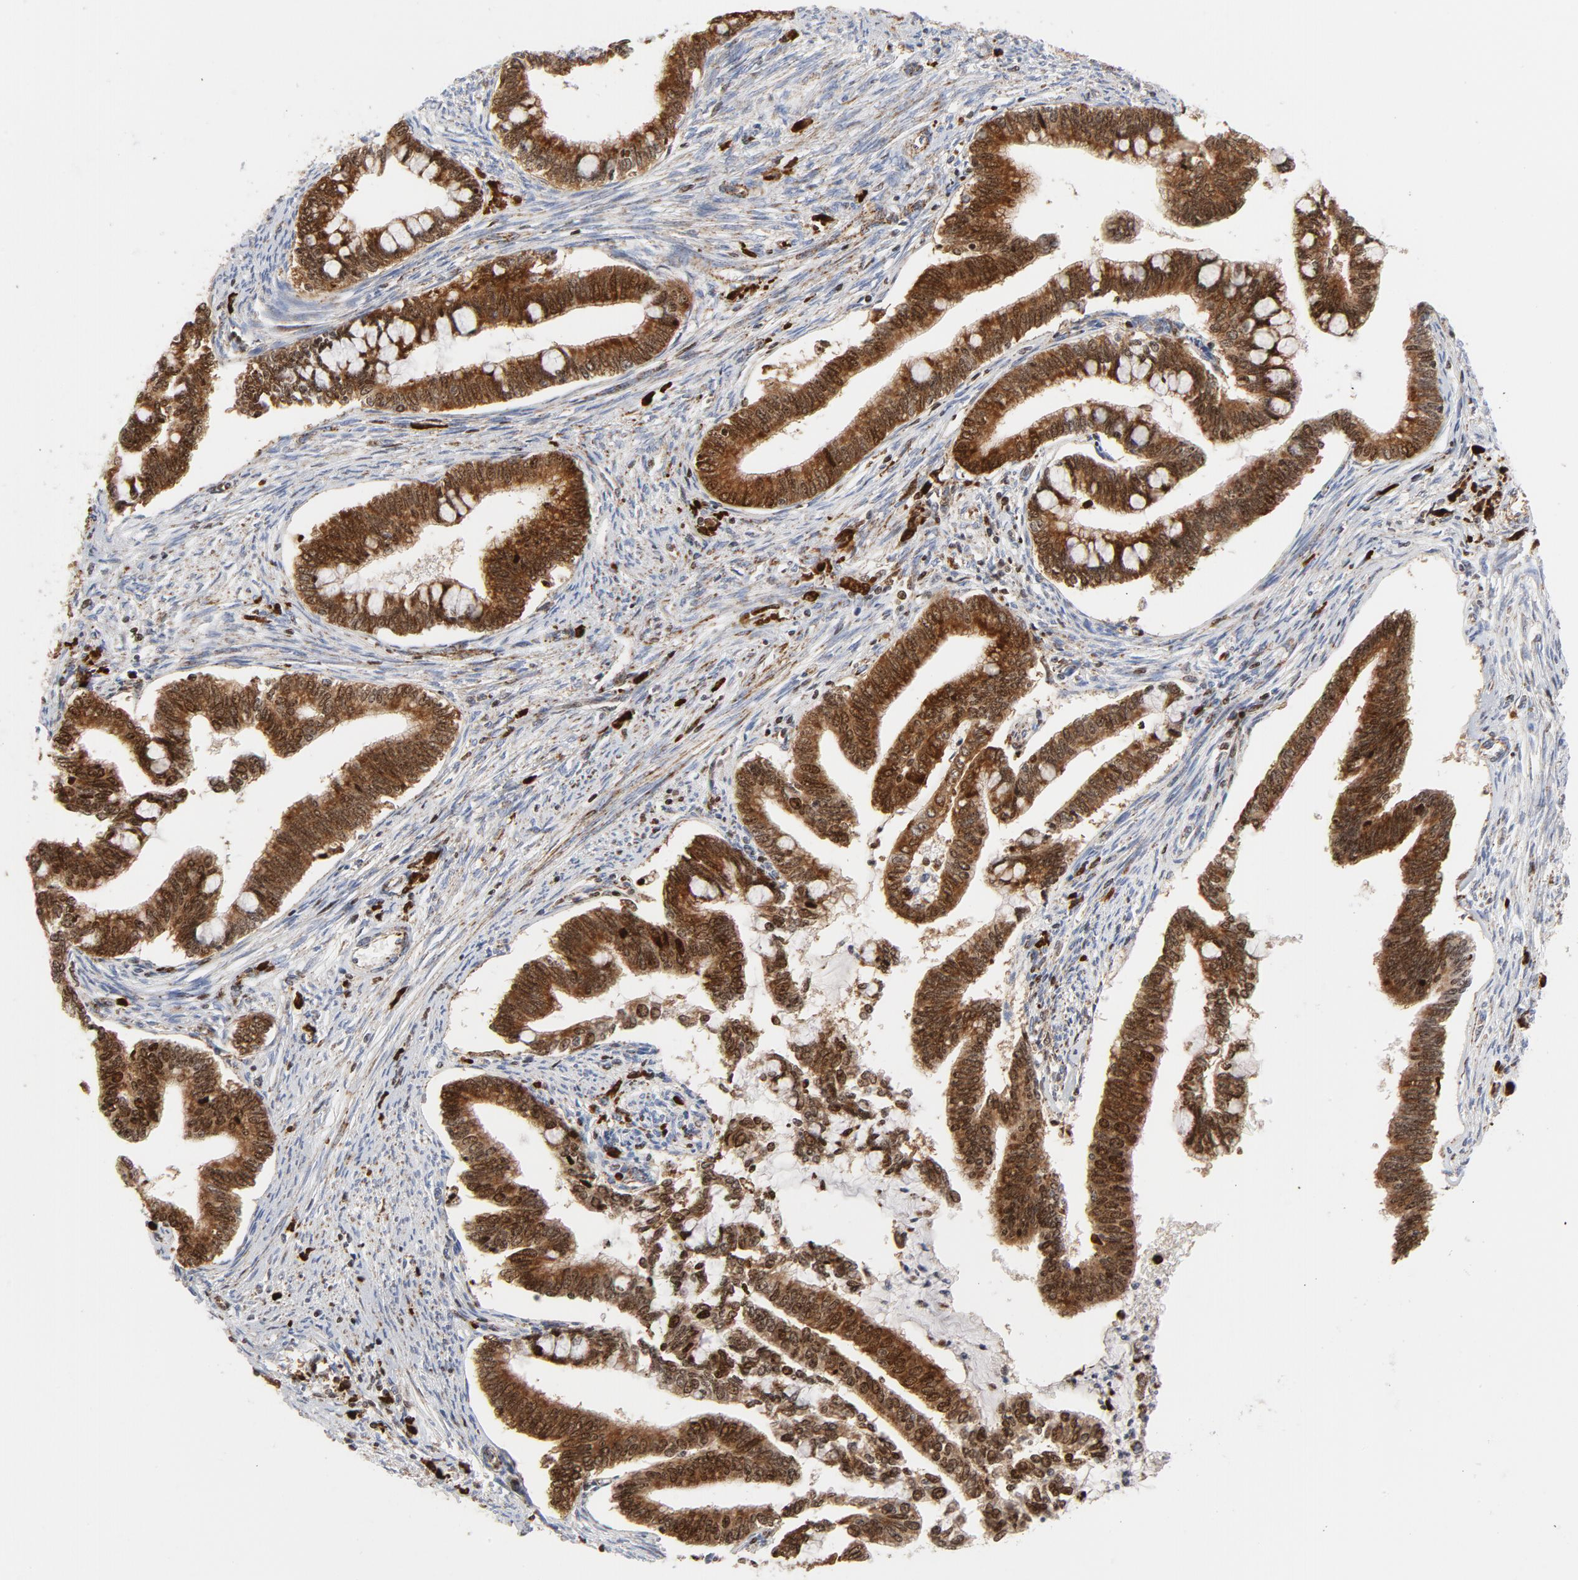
{"staining": {"intensity": "strong", "quantity": ">75%", "location": "cytoplasmic/membranous"}, "tissue": "cervical cancer", "cell_type": "Tumor cells", "image_type": "cancer", "snomed": [{"axis": "morphology", "description": "Adenocarcinoma, NOS"}, {"axis": "topography", "description": "Cervix"}], "caption": "Protein staining of cervical cancer (adenocarcinoma) tissue displays strong cytoplasmic/membranous expression in about >75% of tumor cells.", "gene": "CYCS", "patient": {"sex": "female", "age": 36}}